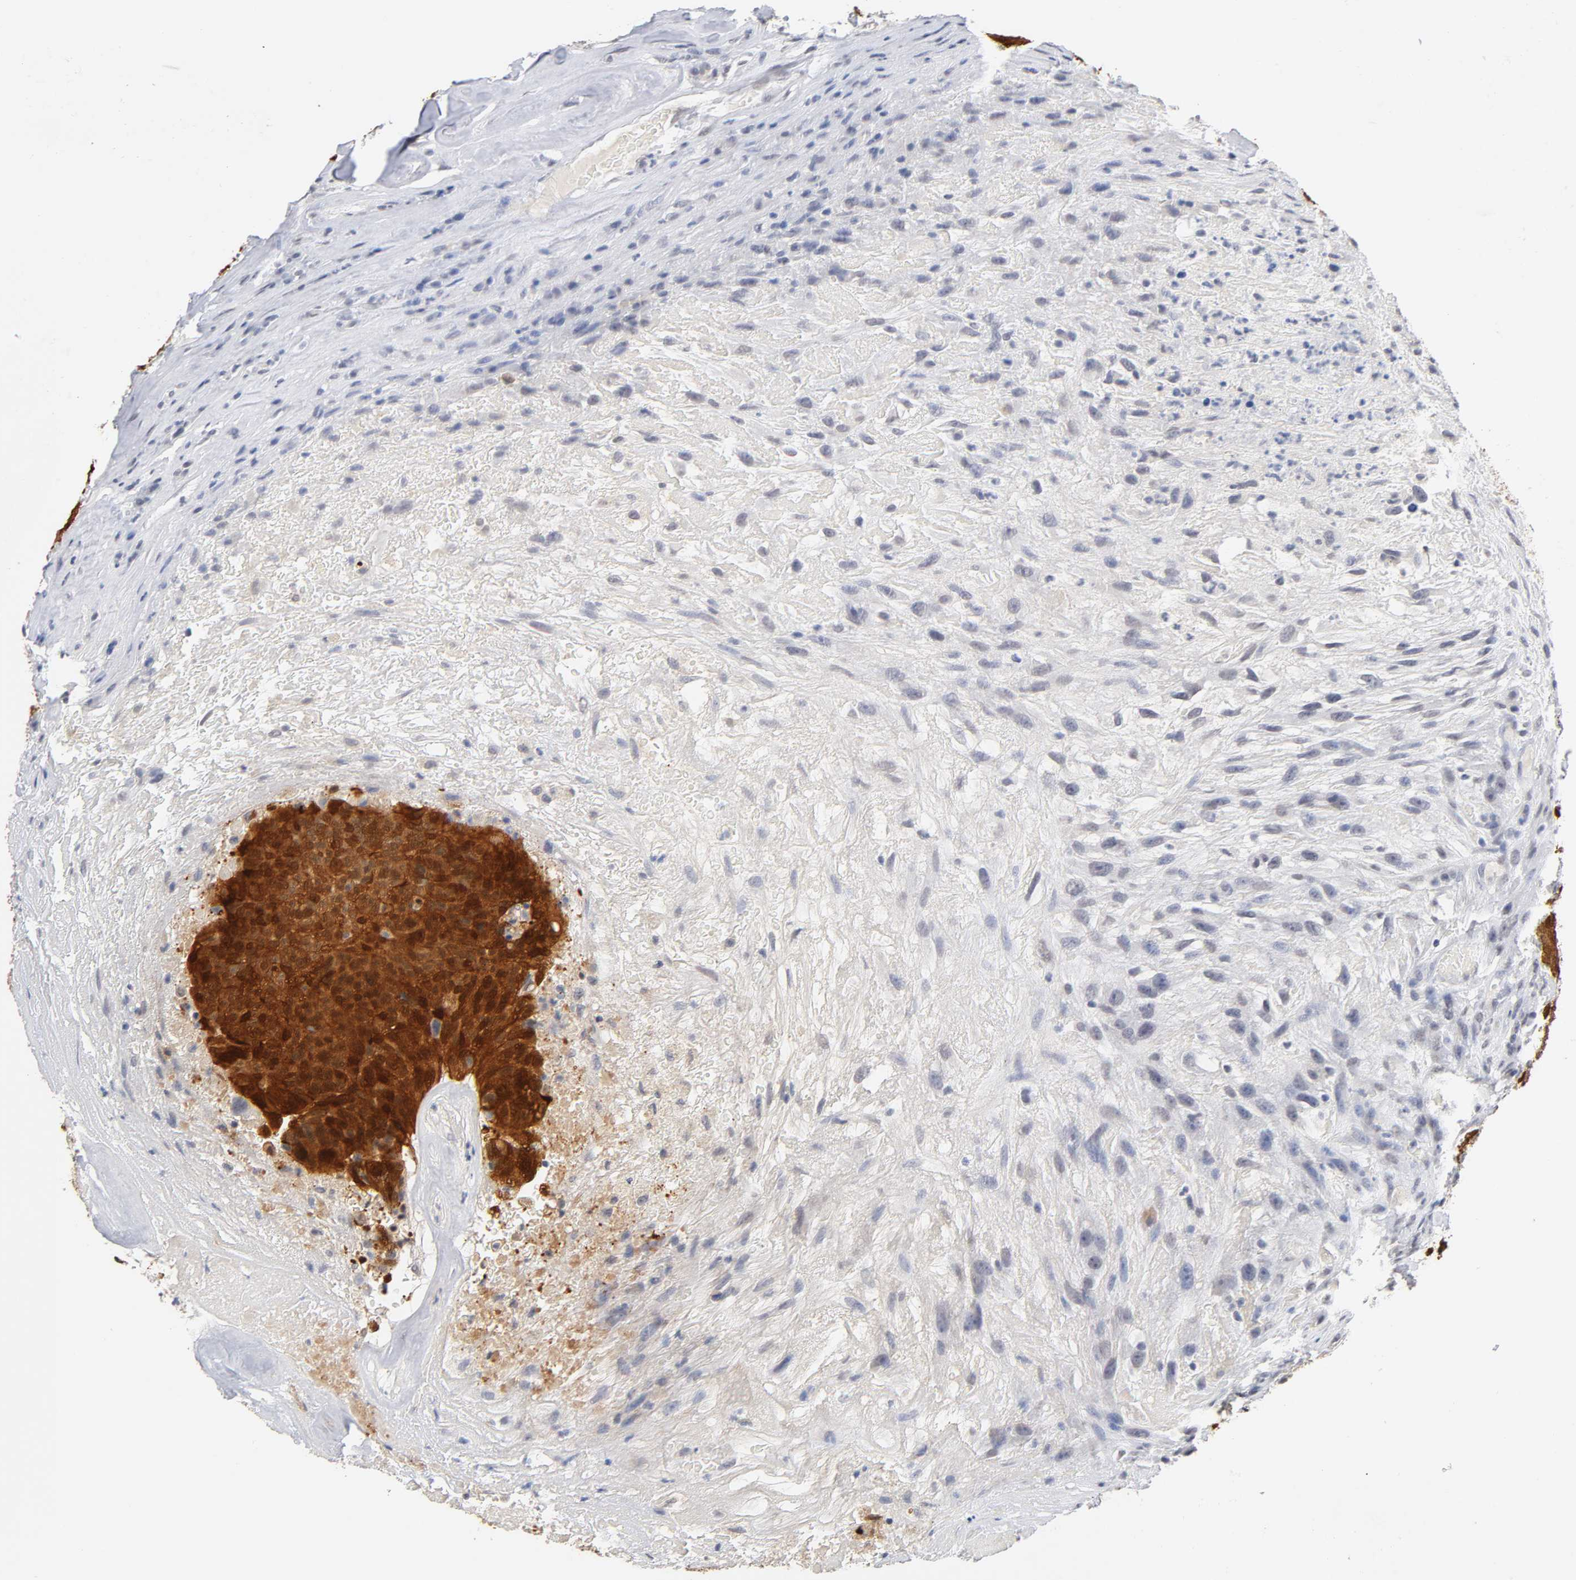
{"staining": {"intensity": "strong", "quantity": ">75%", "location": "cytoplasmic/membranous"}, "tissue": "urothelial cancer", "cell_type": "Tumor cells", "image_type": "cancer", "snomed": [{"axis": "morphology", "description": "Urothelial carcinoma, High grade"}, {"axis": "topography", "description": "Urinary bladder"}], "caption": "This photomicrograph displays urothelial carcinoma (high-grade) stained with IHC to label a protein in brown. The cytoplasmic/membranous of tumor cells show strong positivity for the protein. Nuclei are counter-stained blue.", "gene": "CRABP2", "patient": {"sex": "male", "age": 66}}